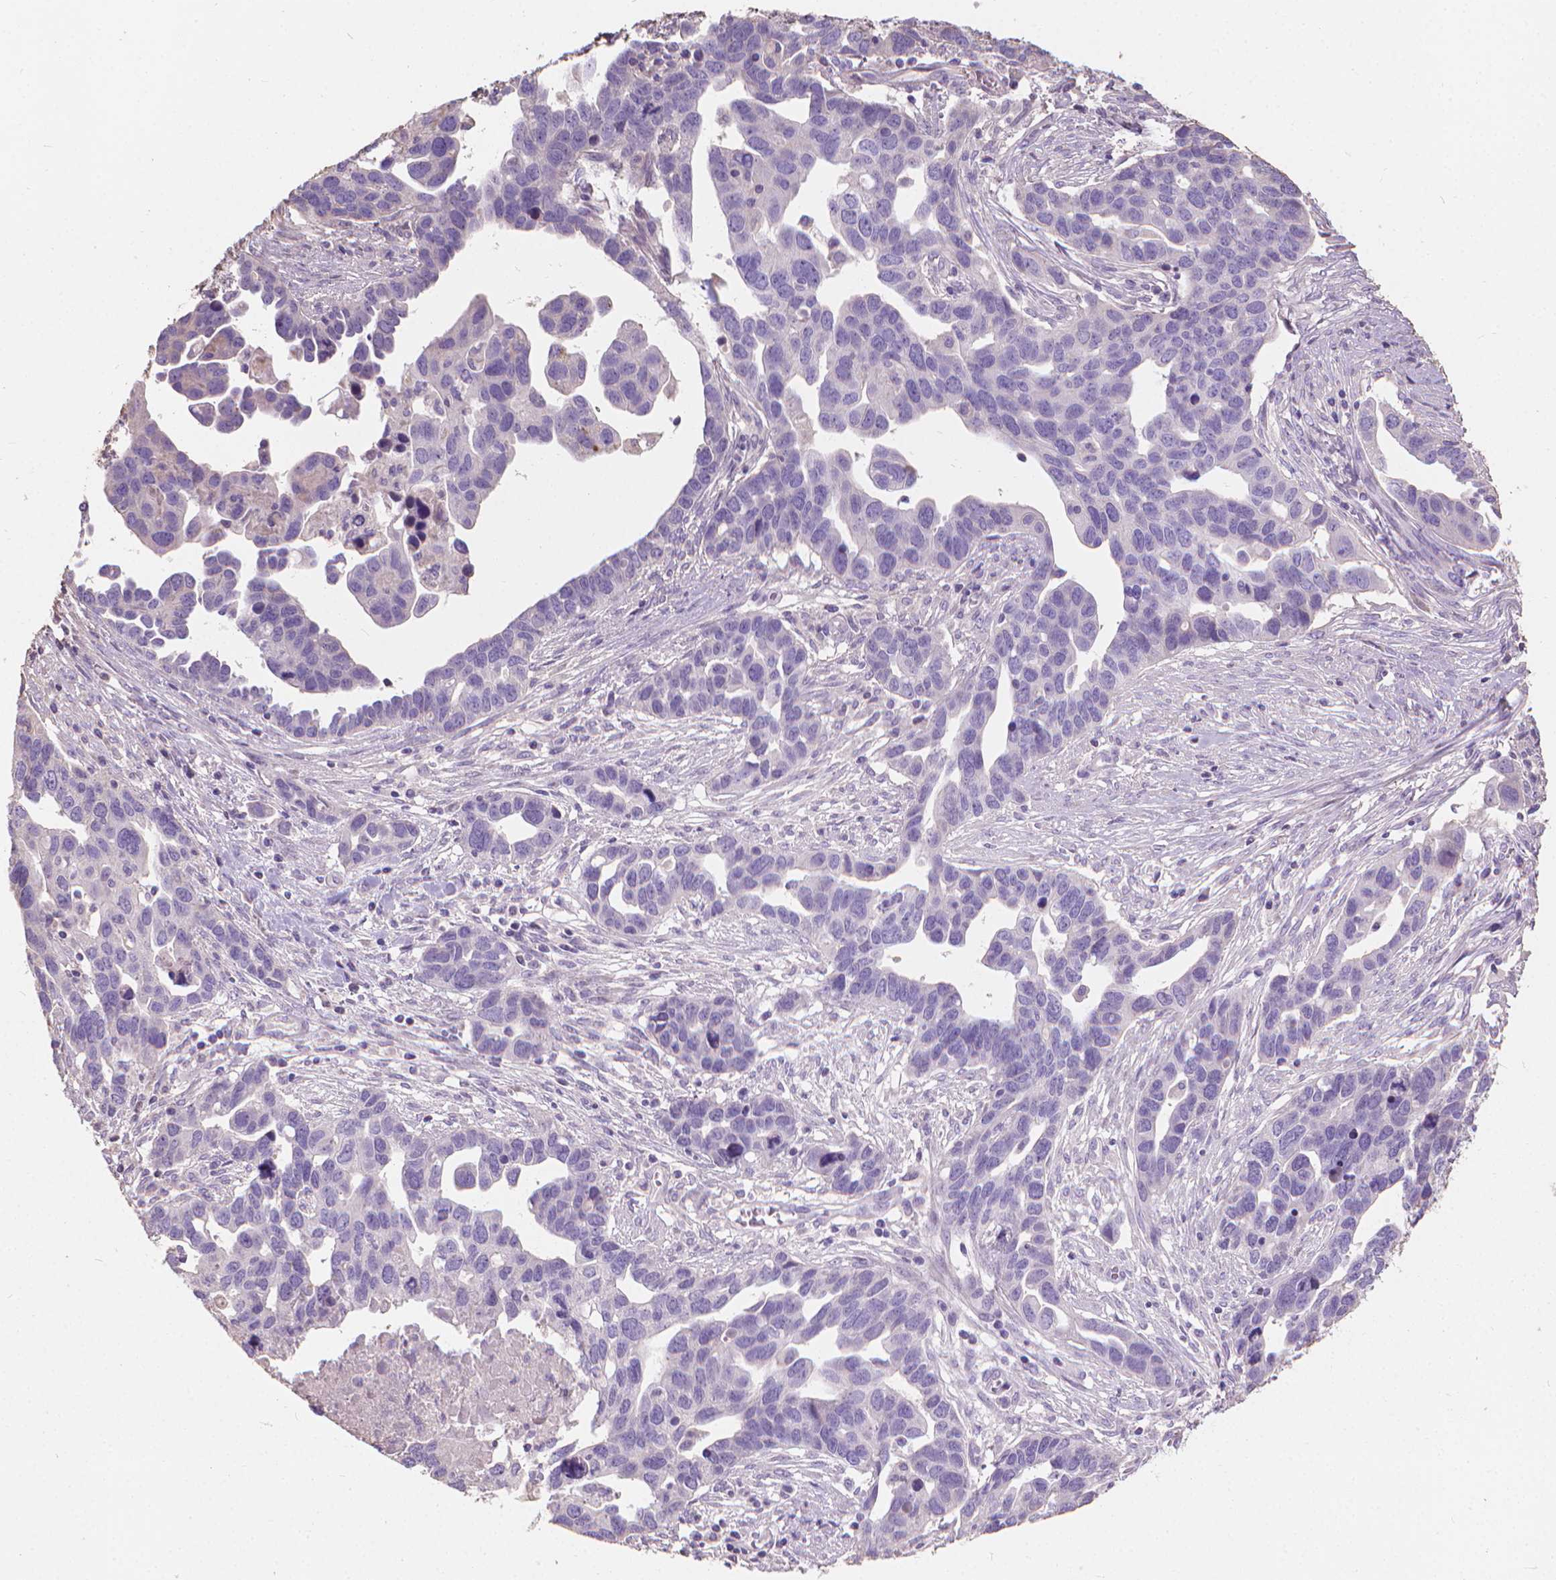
{"staining": {"intensity": "negative", "quantity": "none", "location": "none"}, "tissue": "ovarian cancer", "cell_type": "Tumor cells", "image_type": "cancer", "snomed": [{"axis": "morphology", "description": "Cystadenocarcinoma, serous, NOS"}, {"axis": "topography", "description": "Ovary"}], "caption": "IHC of human ovarian cancer (serous cystadenocarcinoma) exhibits no positivity in tumor cells.", "gene": "CABCOCO1", "patient": {"sex": "female", "age": 54}}